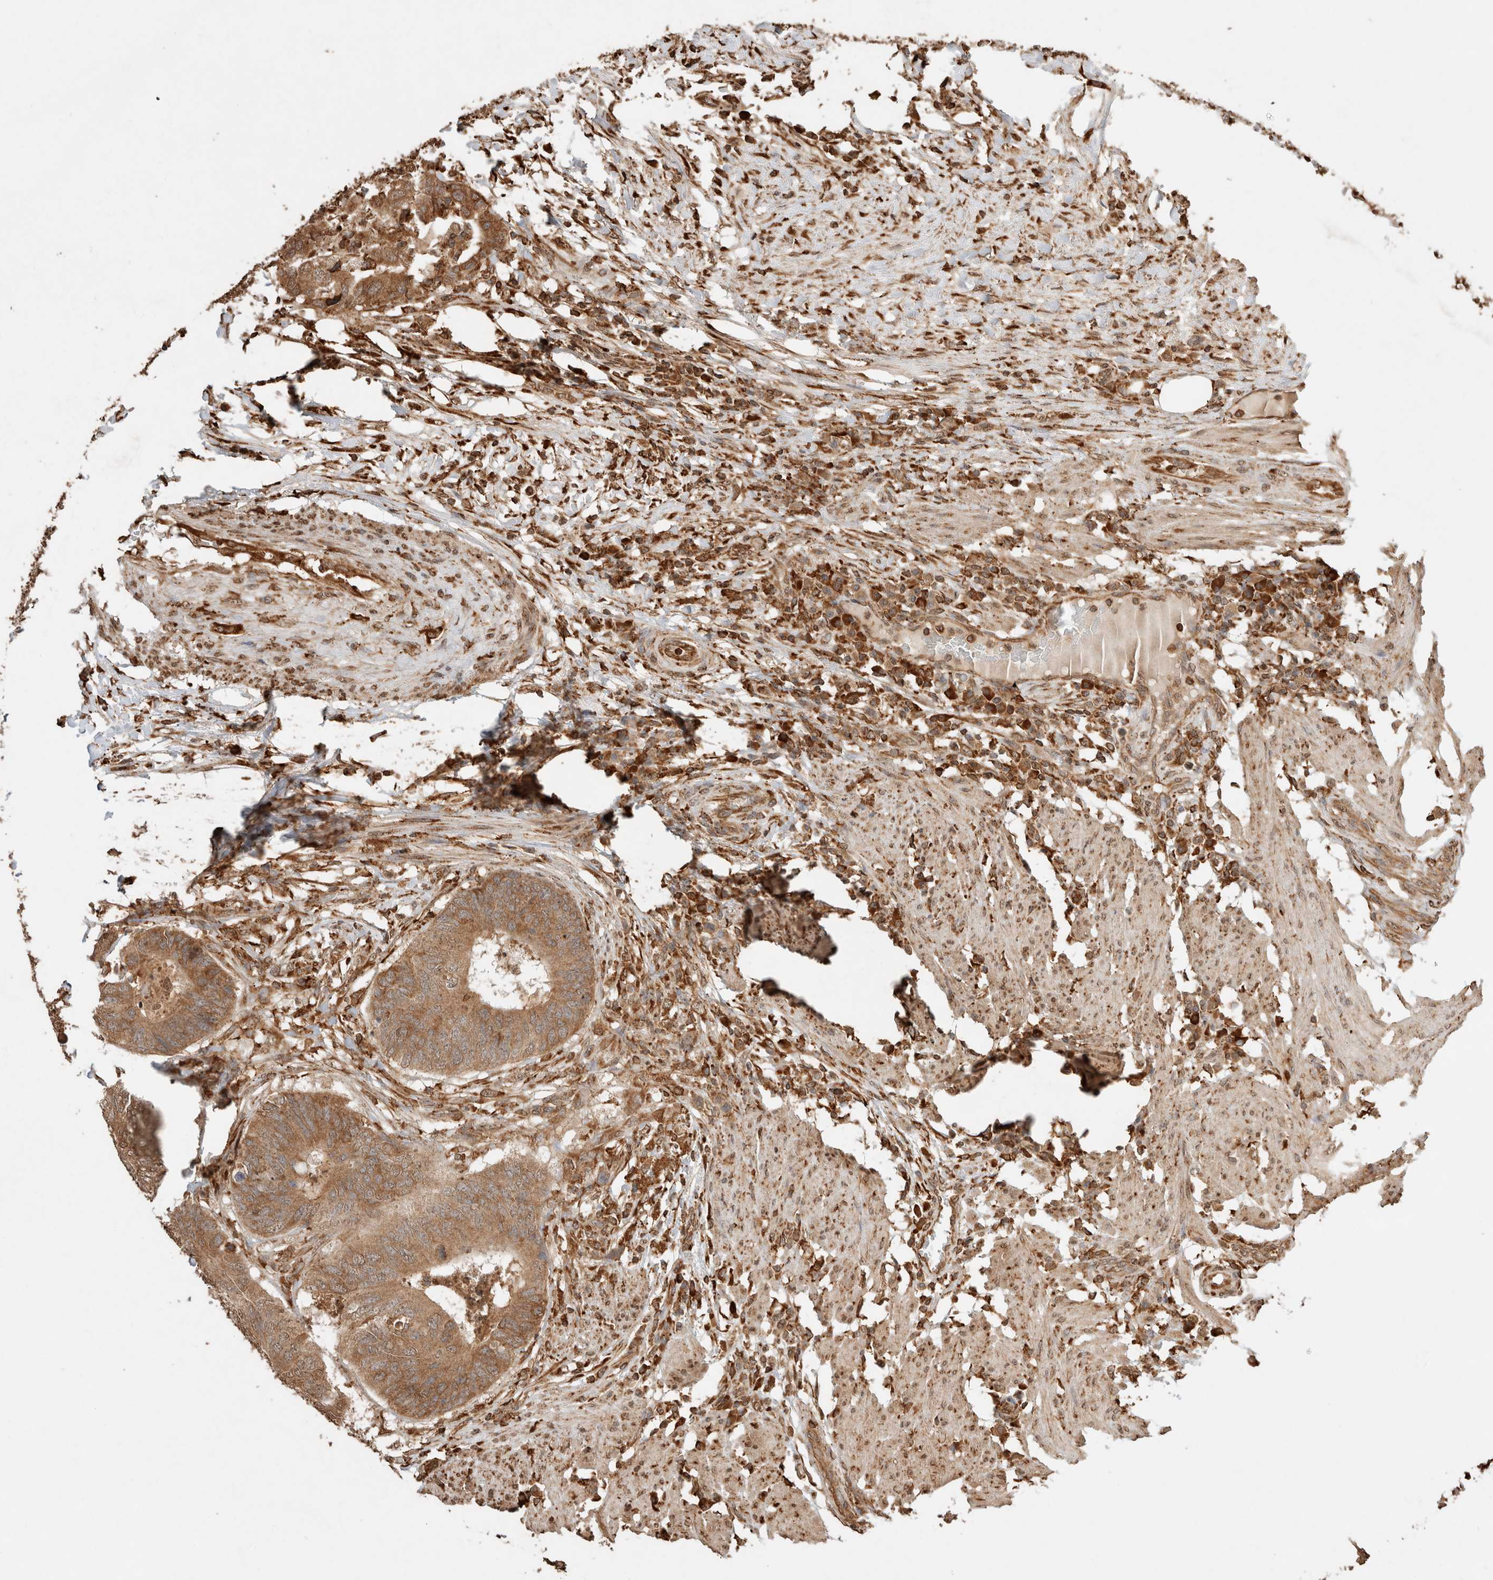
{"staining": {"intensity": "moderate", "quantity": ">75%", "location": "cytoplasmic/membranous"}, "tissue": "colorectal cancer", "cell_type": "Tumor cells", "image_type": "cancer", "snomed": [{"axis": "morphology", "description": "Adenocarcinoma, NOS"}, {"axis": "topography", "description": "Colon"}], "caption": "Protein staining of colorectal adenocarcinoma tissue exhibits moderate cytoplasmic/membranous expression in about >75% of tumor cells.", "gene": "ERAP1", "patient": {"sex": "male", "age": 56}}